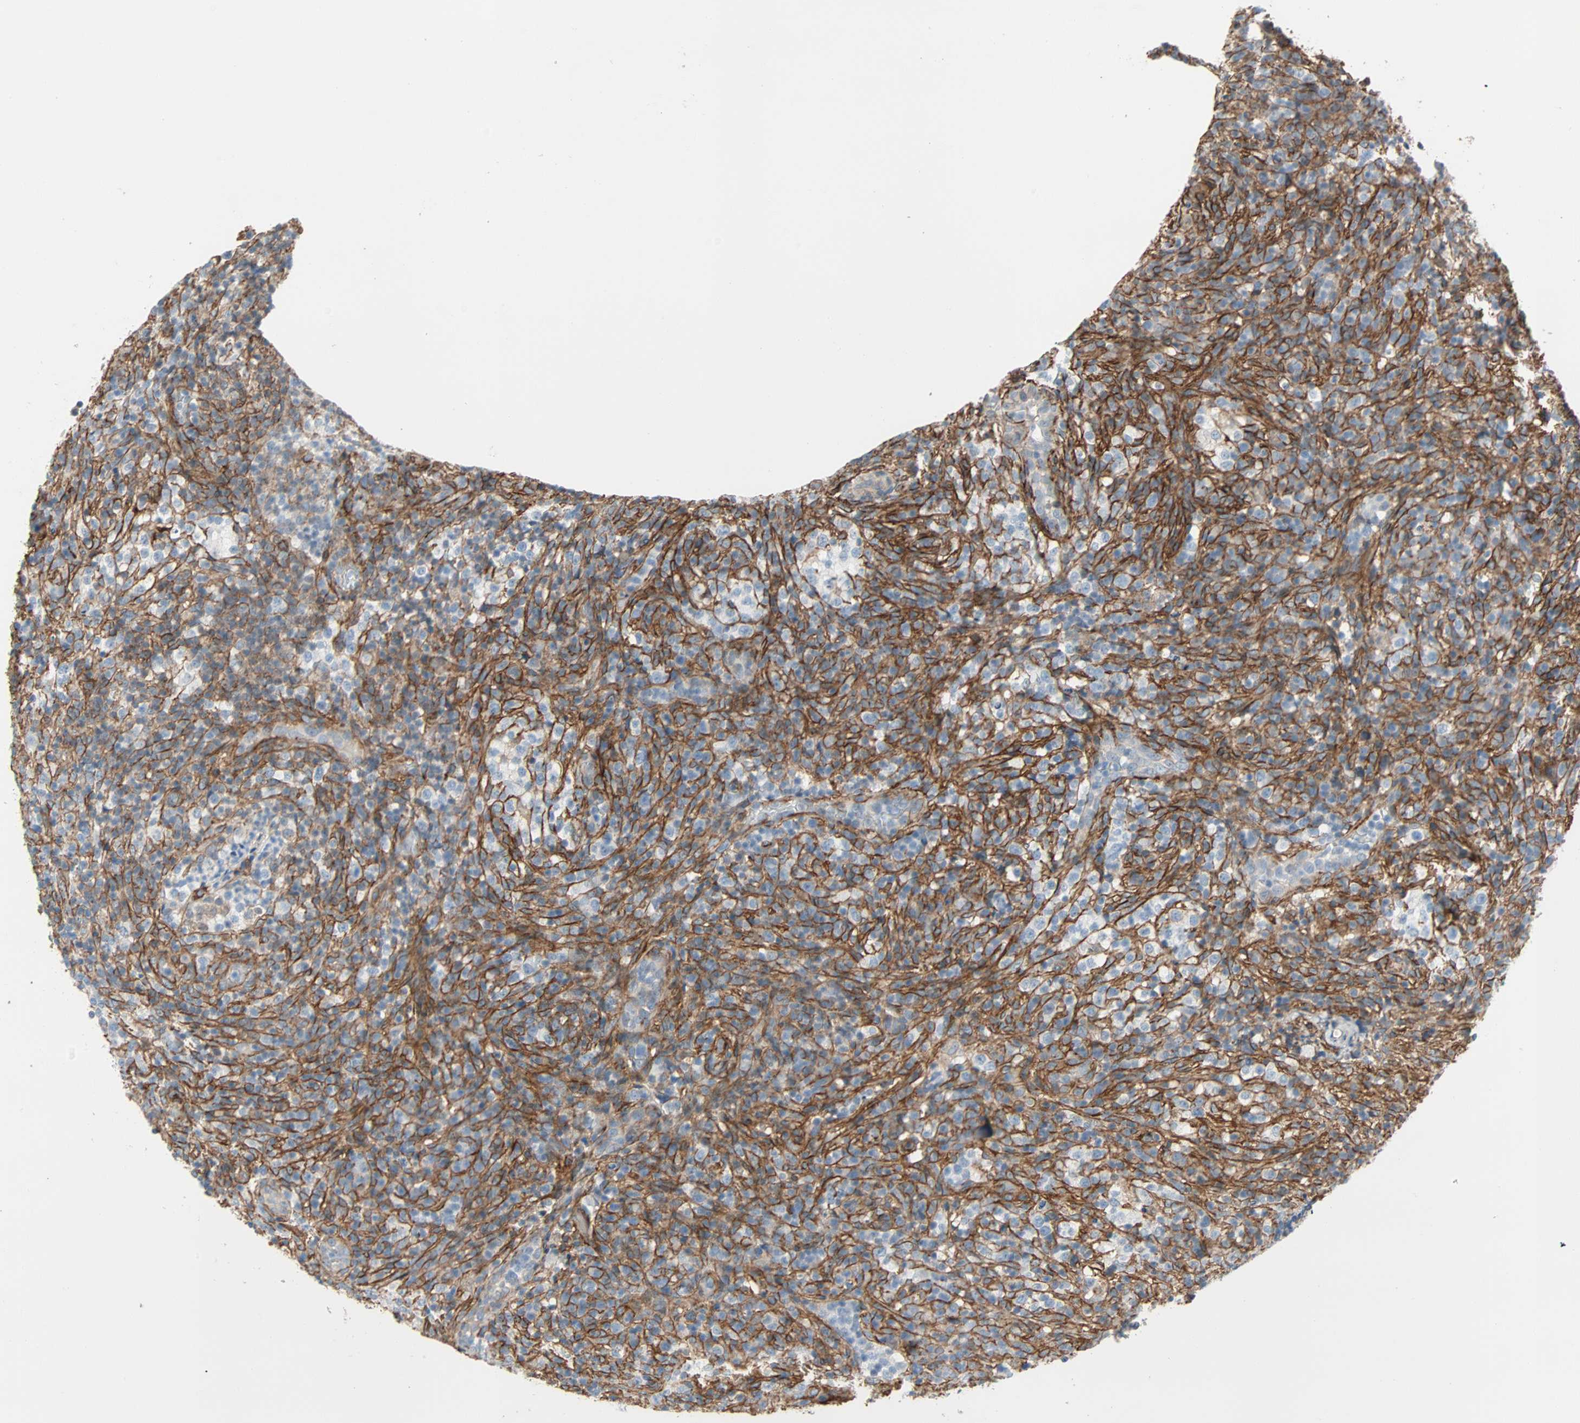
{"staining": {"intensity": "moderate", "quantity": ">75%", "location": "cytoplasmic/membranous"}, "tissue": "lymphoma", "cell_type": "Tumor cells", "image_type": "cancer", "snomed": [{"axis": "morphology", "description": "Malignant lymphoma, non-Hodgkin's type, High grade"}, {"axis": "topography", "description": "Lymph node"}], "caption": "This is a histology image of immunohistochemistry staining of malignant lymphoma, non-Hodgkin's type (high-grade), which shows moderate positivity in the cytoplasmic/membranous of tumor cells.", "gene": "EPB41L2", "patient": {"sex": "female", "age": 76}}